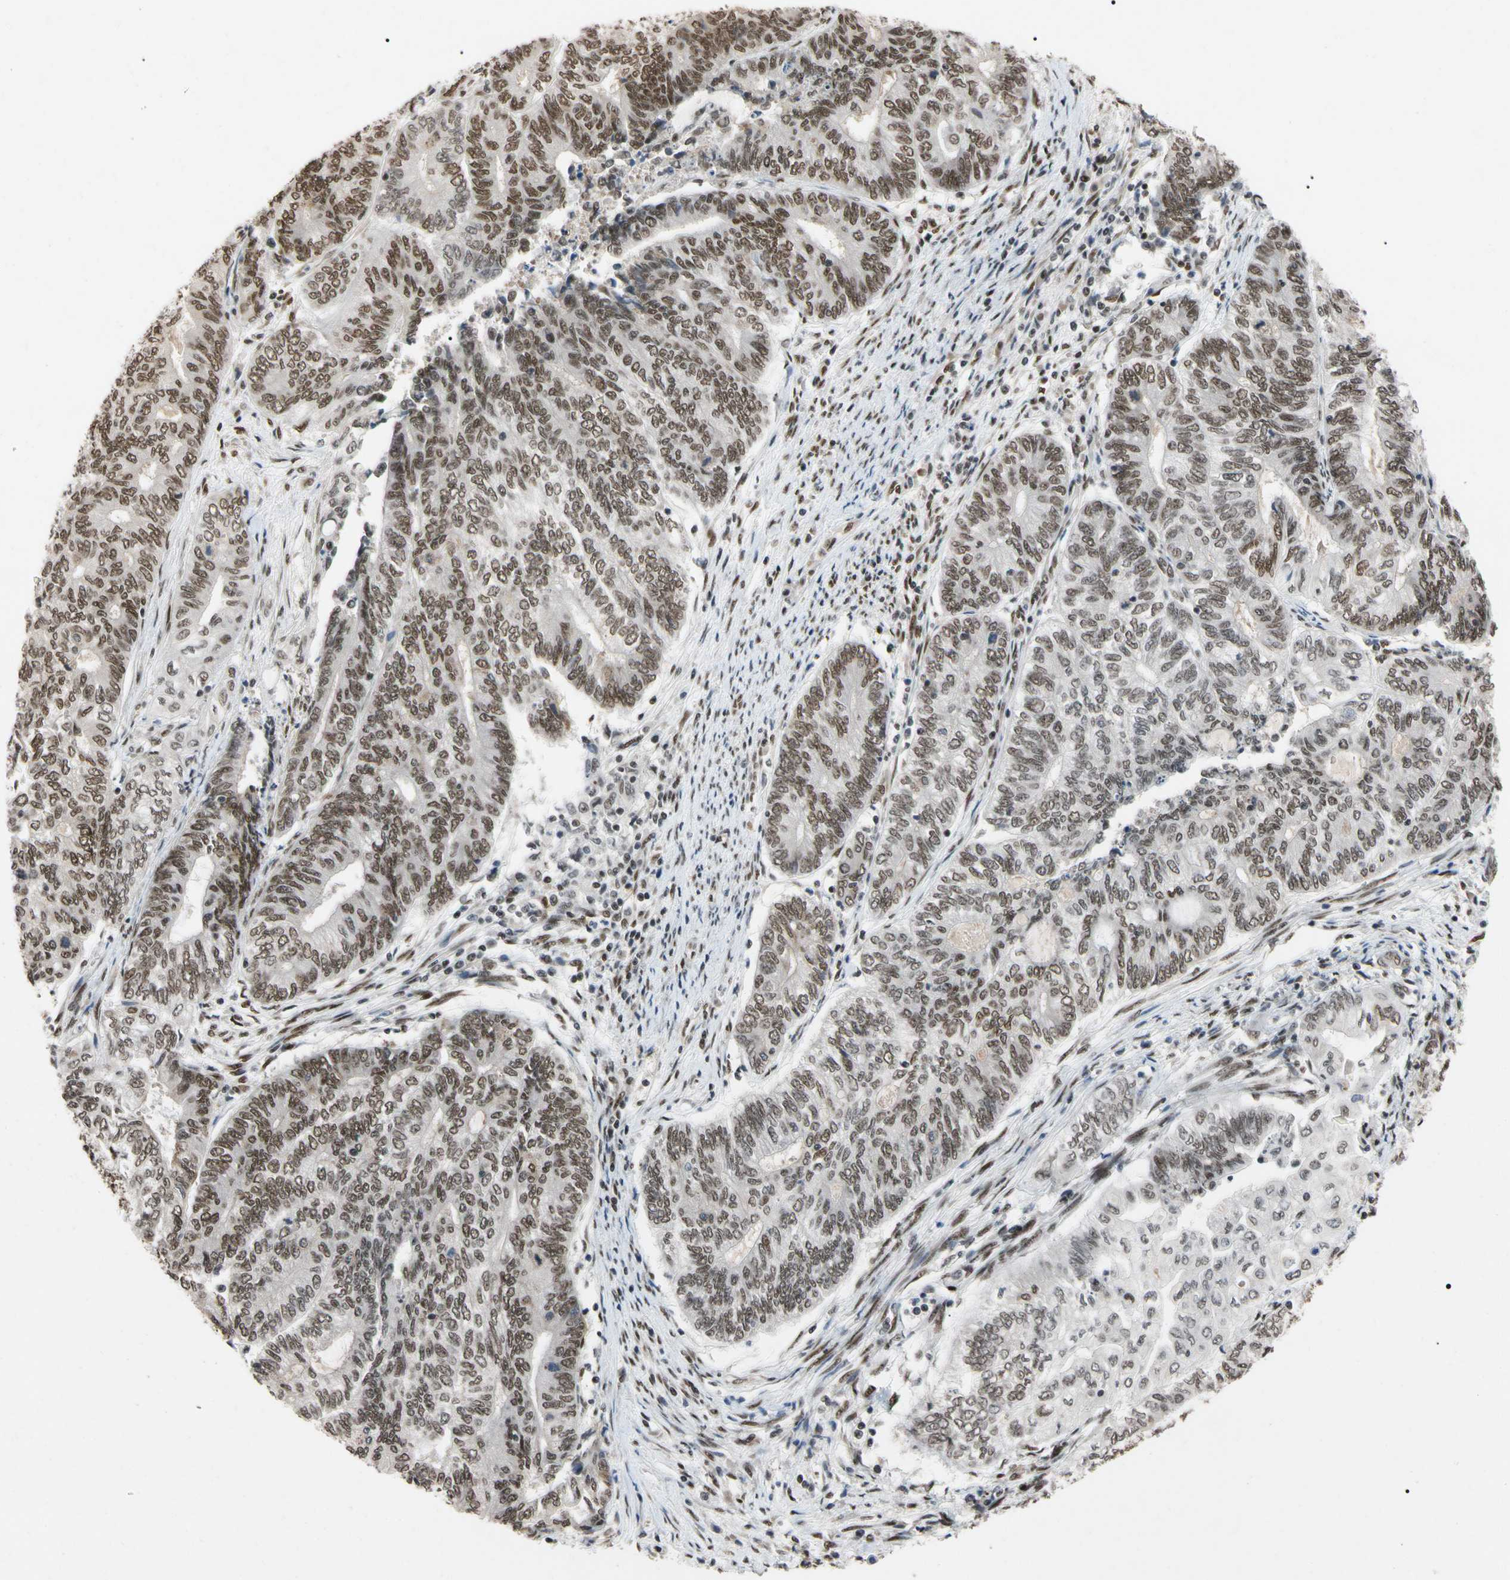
{"staining": {"intensity": "moderate", "quantity": ">75%", "location": "nuclear"}, "tissue": "endometrial cancer", "cell_type": "Tumor cells", "image_type": "cancer", "snomed": [{"axis": "morphology", "description": "Adenocarcinoma, NOS"}, {"axis": "topography", "description": "Uterus"}, {"axis": "topography", "description": "Endometrium"}], "caption": "Moderate nuclear protein positivity is present in about >75% of tumor cells in endometrial adenocarcinoma. The protein is stained brown, and the nuclei are stained in blue (DAB IHC with brightfield microscopy, high magnification).", "gene": "FAM98B", "patient": {"sex": "female", "age": 70}}